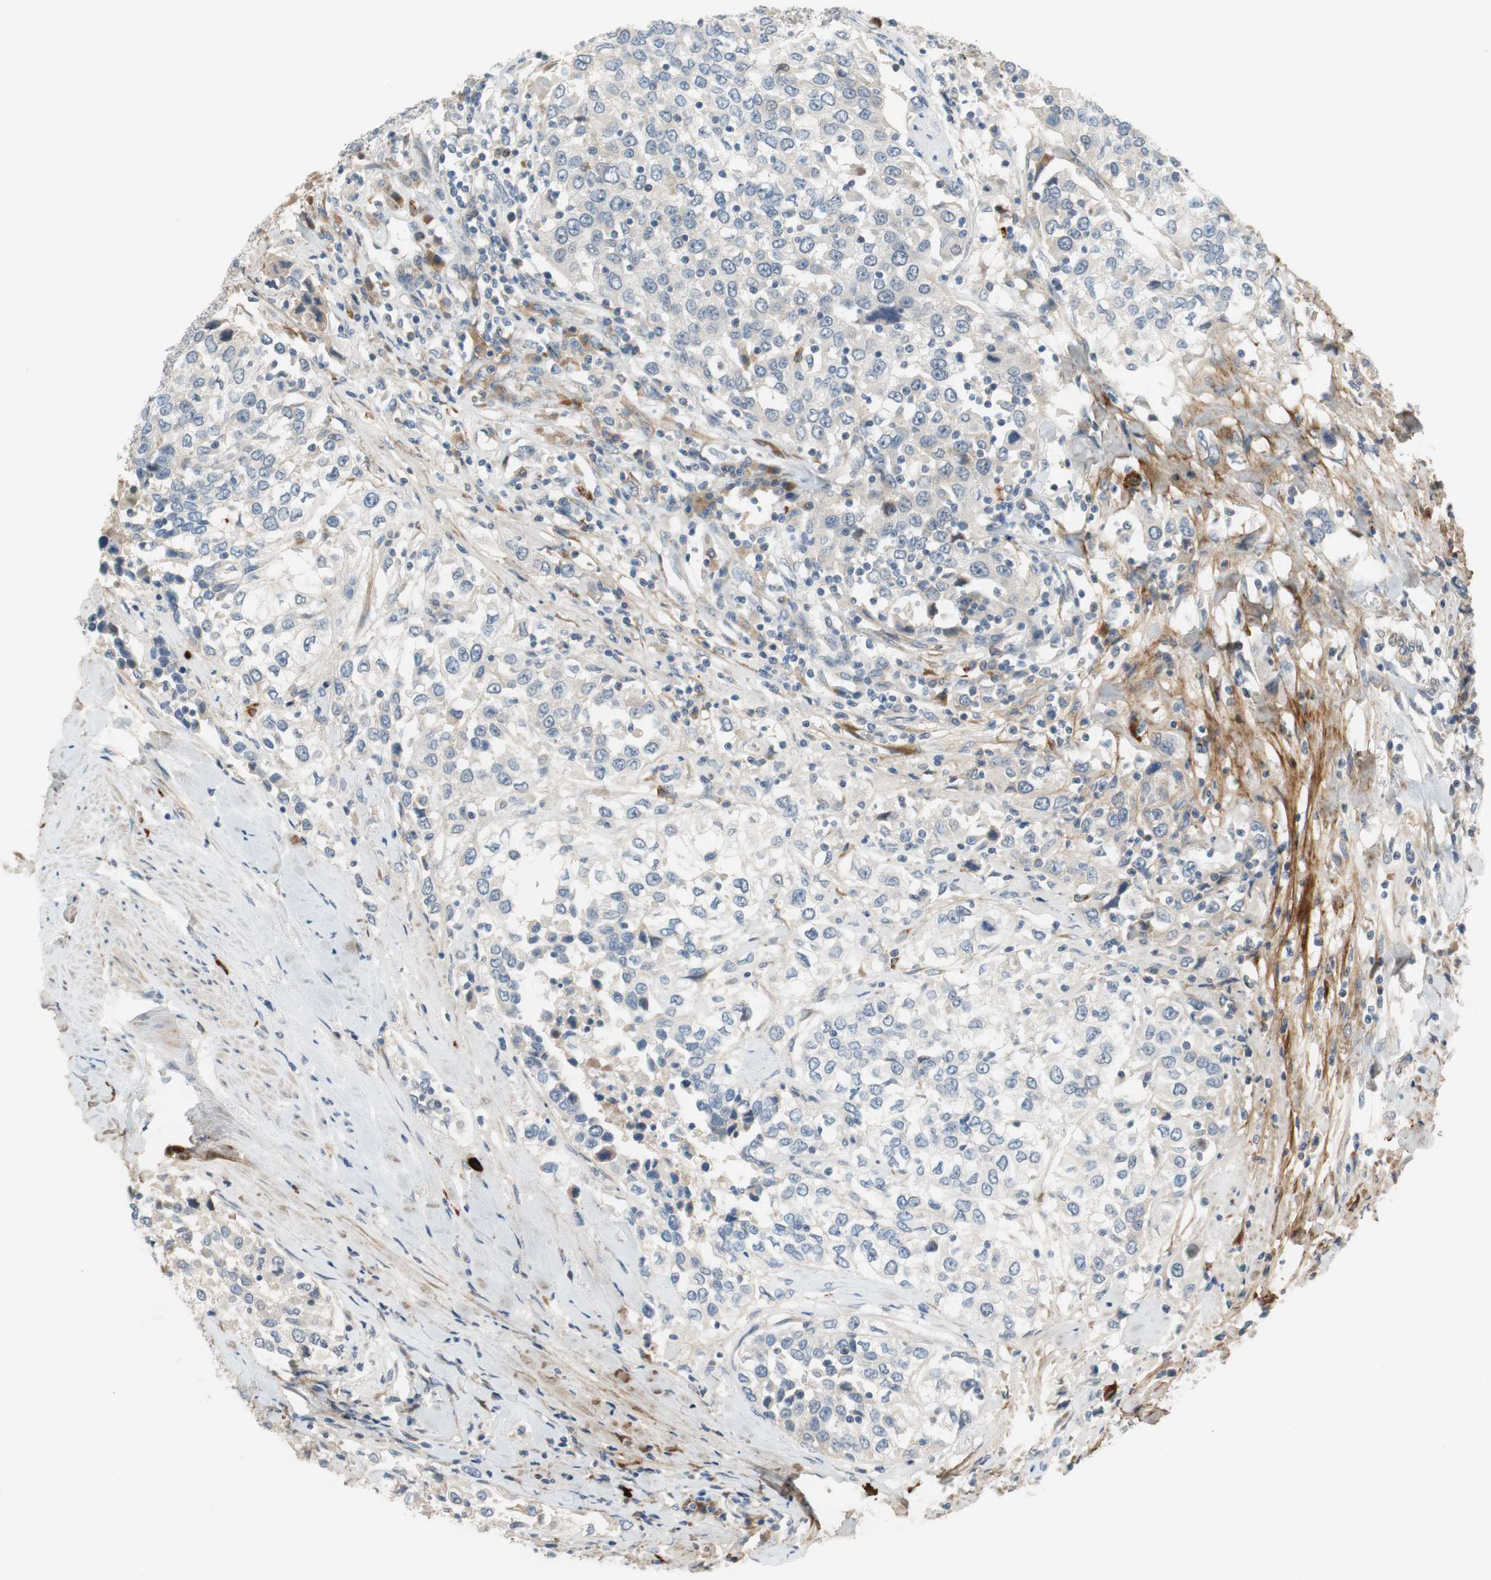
{"staining": {"intensity": "negative", "quantity": "none", "location": "none"}, "tissue": "urothelial cancer", "cell_type": "Tumor cells", "image_type": "cancer", "snomed": [{"axis": "morphology", "description": "Urothelial carcinoma, High grade"}, {"axis": "topography", "description": "Urinary bladder"}], "caption": "IHC micrograph of neoplastic tissue: human urothelial carcinoma (high-grade) stained with DAB (3,3'-diaminobenzidine) exhibits no significant protein positivity in tumor cells. (Brightfield microscopy of DAB (3,3'-diaminobenzidine) IHC at high magnification).", "gene": "COL12A1", "patient": {"sex": "female", "age": 80}}